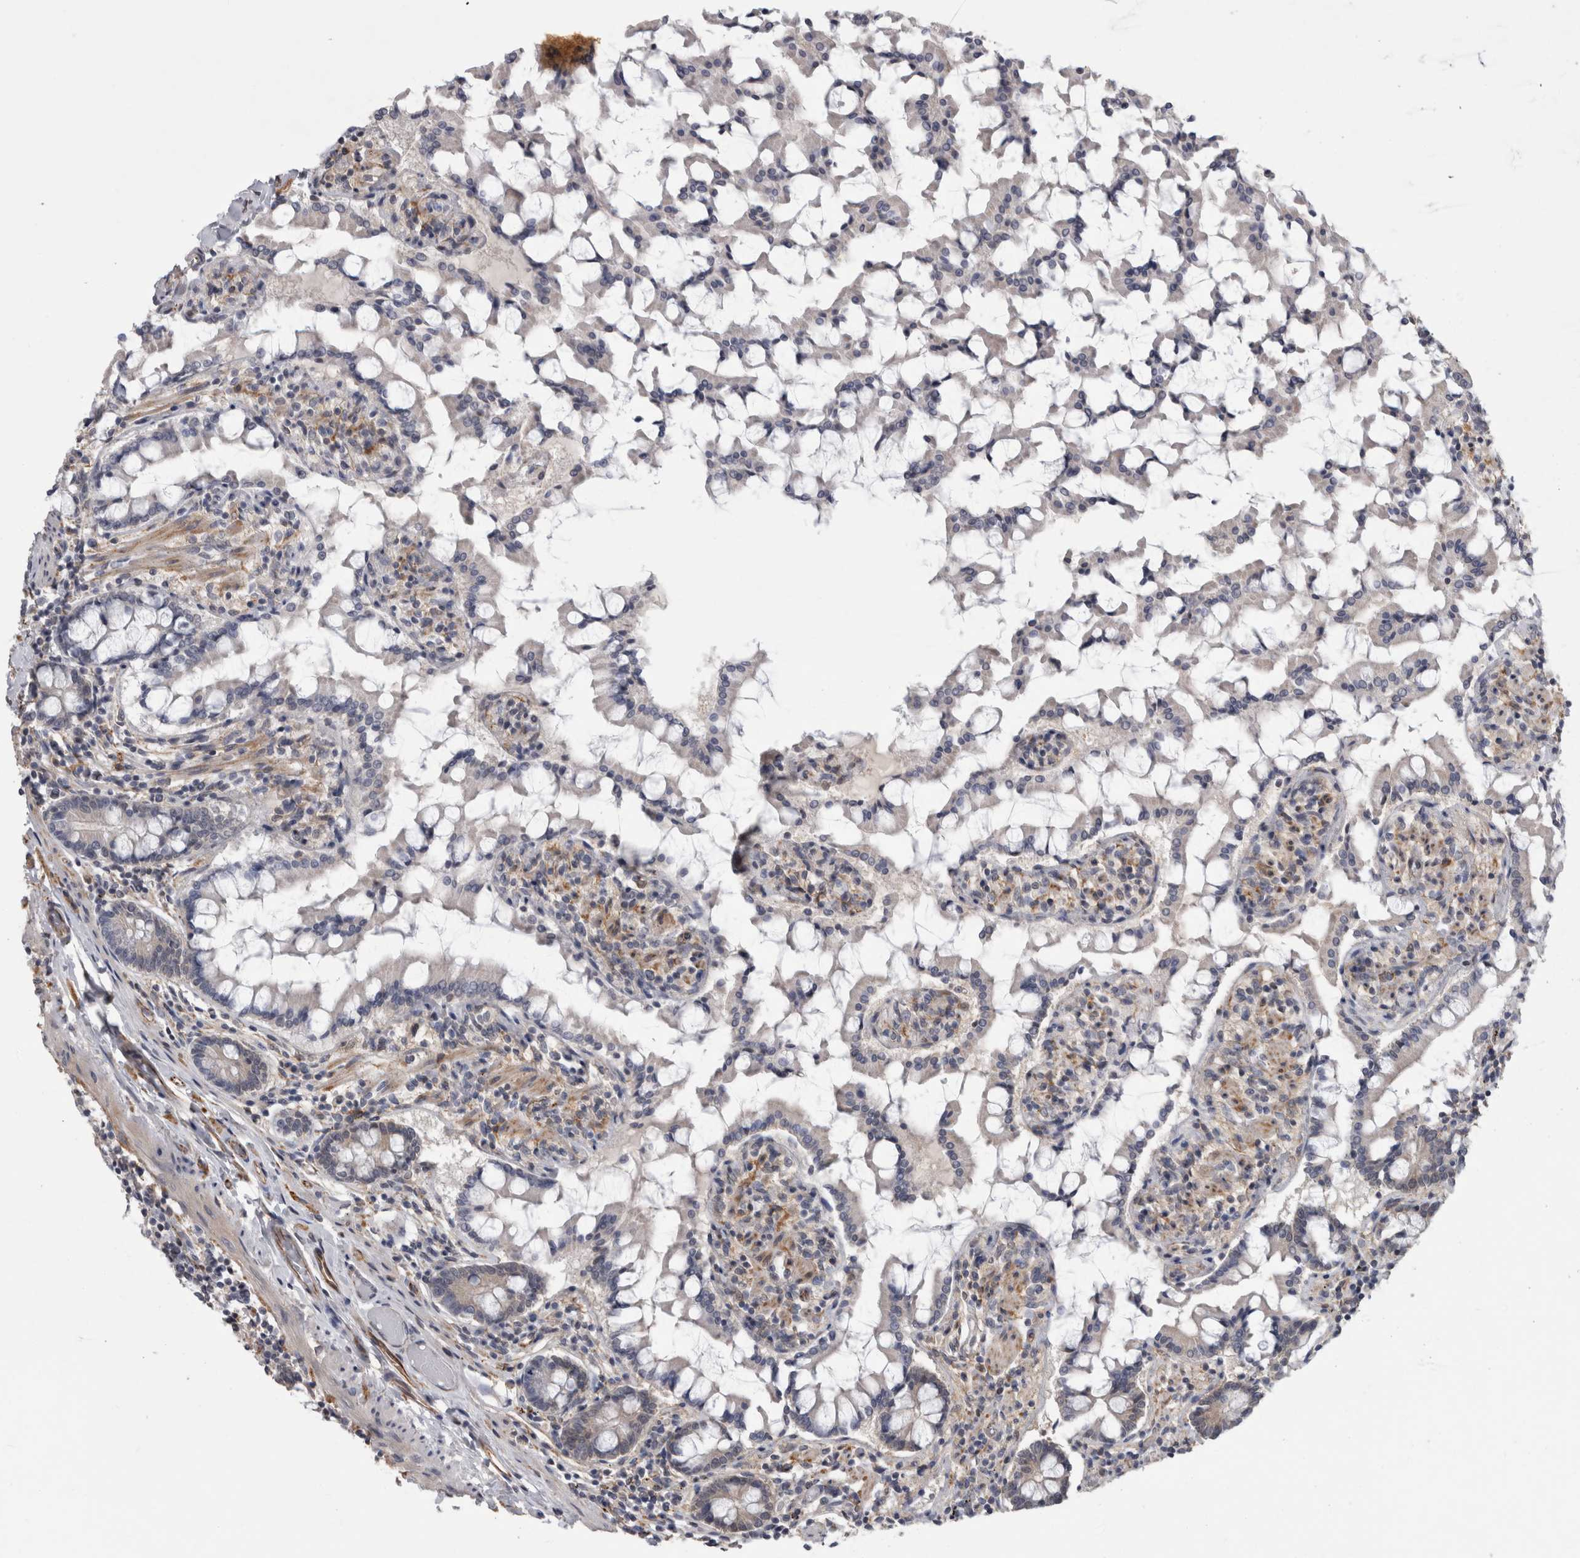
{"staining": {"intensity": "moderate", "quantity": "<25%", "location": "cytoplasmic/membranous"}, "tissue": "small intestine", "cell_type": "Glandular cells", "image_type": "normal", "snomed": [{"axis": "morphology", "description": "Normal tissue, NOS"}, {"axis": "topography", "description": "Small intestine"}], "caption": "About <25% of glandular cells in normal human small intestine display moderate cytoplasmic/membranous protein staining as visualized by brown immunohistochemical staining.", "gene": "ACOT7", "patient": {"sex": "male", "age": 41}}